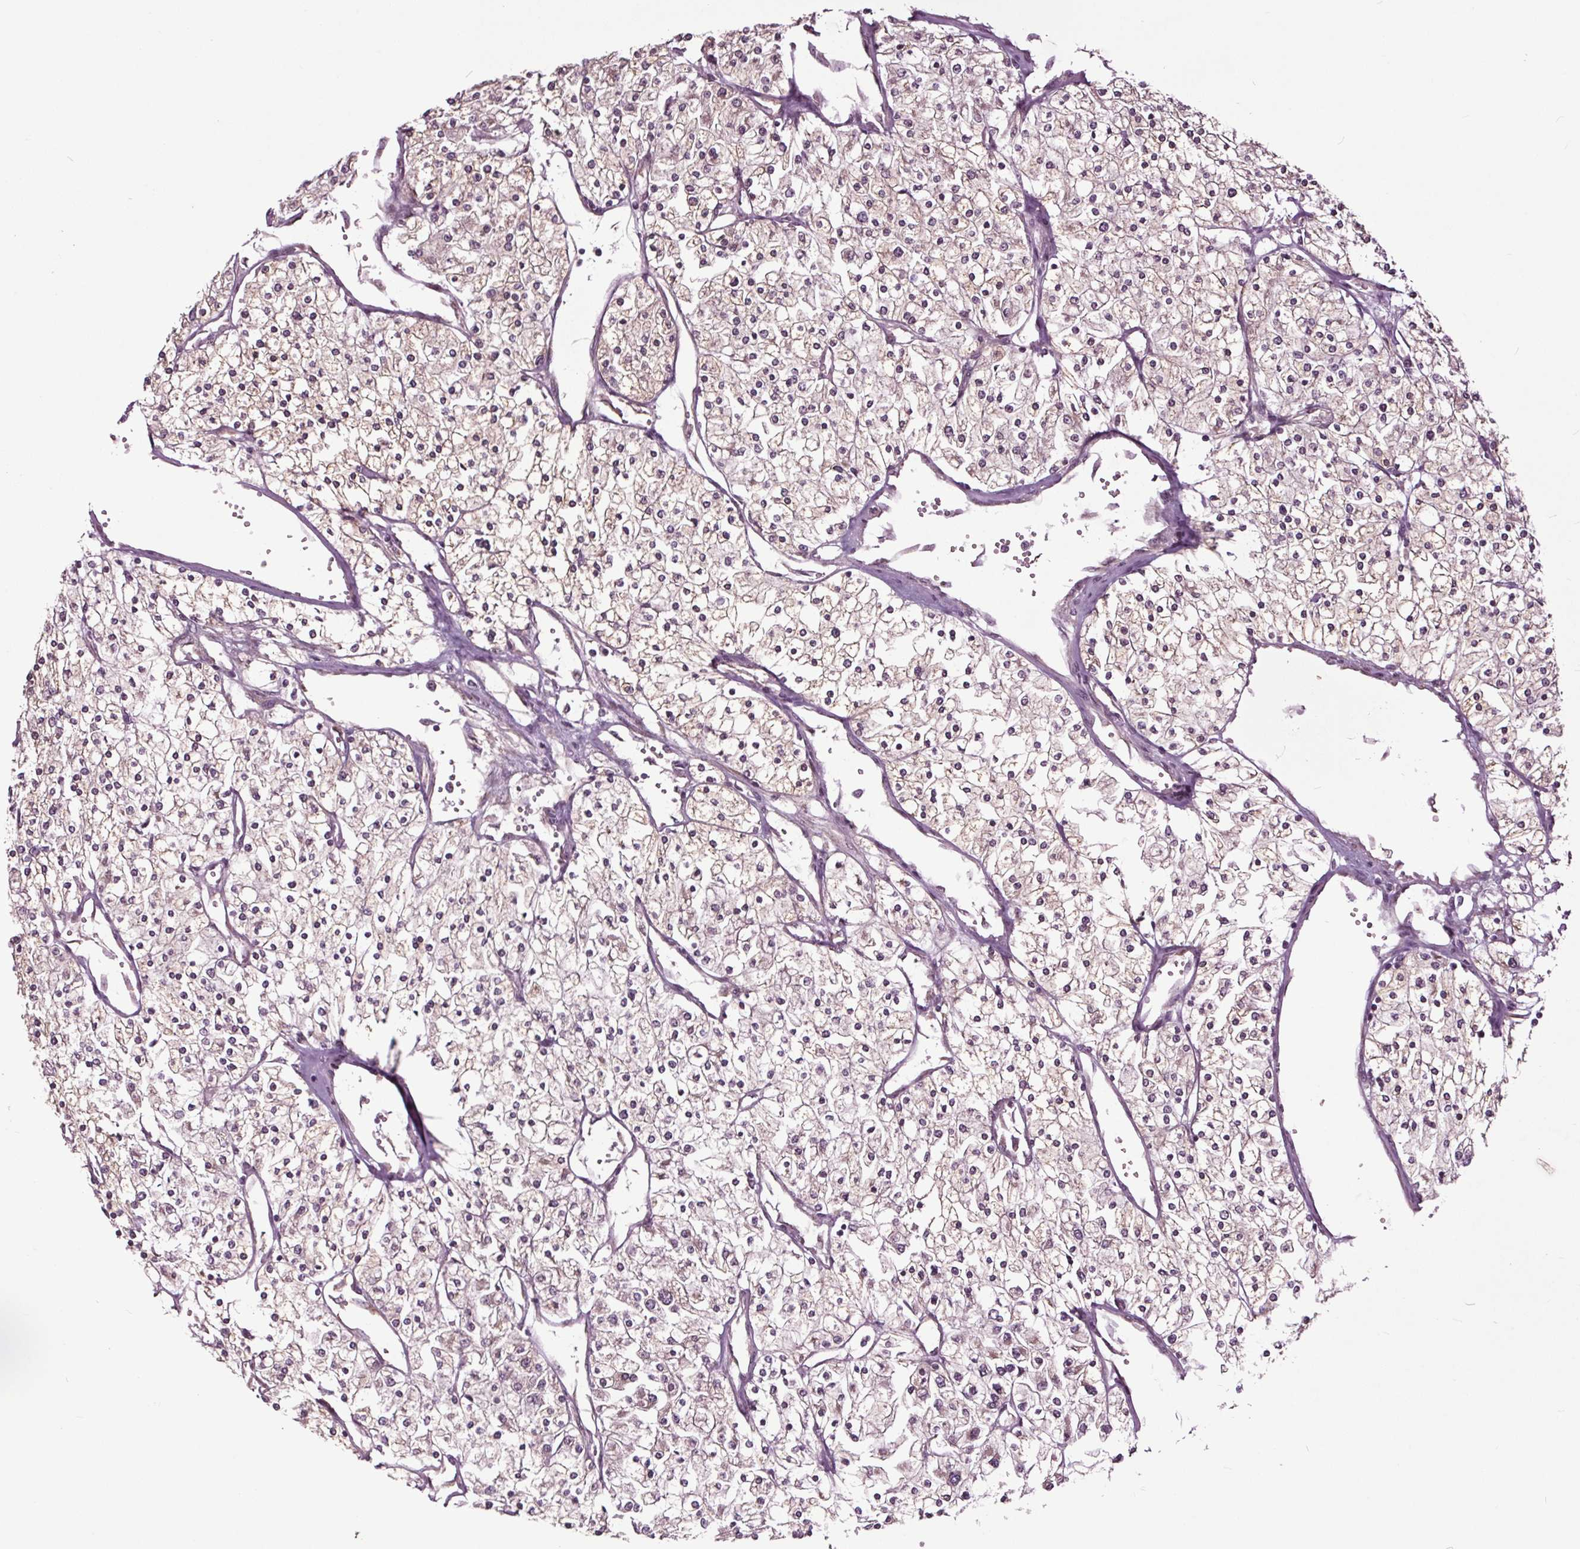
{"staining": {"intensity": "weak", "quantity": "<25%", "location": "cytoplasmic/membranous"}, "tissue": "renal cancer", "cell_type": "Tumor cells", "image_type": "cancer", "snomed": [{"axis": "morphology", "description": "Adenocarcinoma, NOS"}, {"axis": "topography", "description": "Kidney"}], "caption": "Immunohistochemistry (IHC) of human renal cancer reveals no expression in tumor cells.", "gene": "HAUS5", "patient": {"sex": "male", "age": 80}}